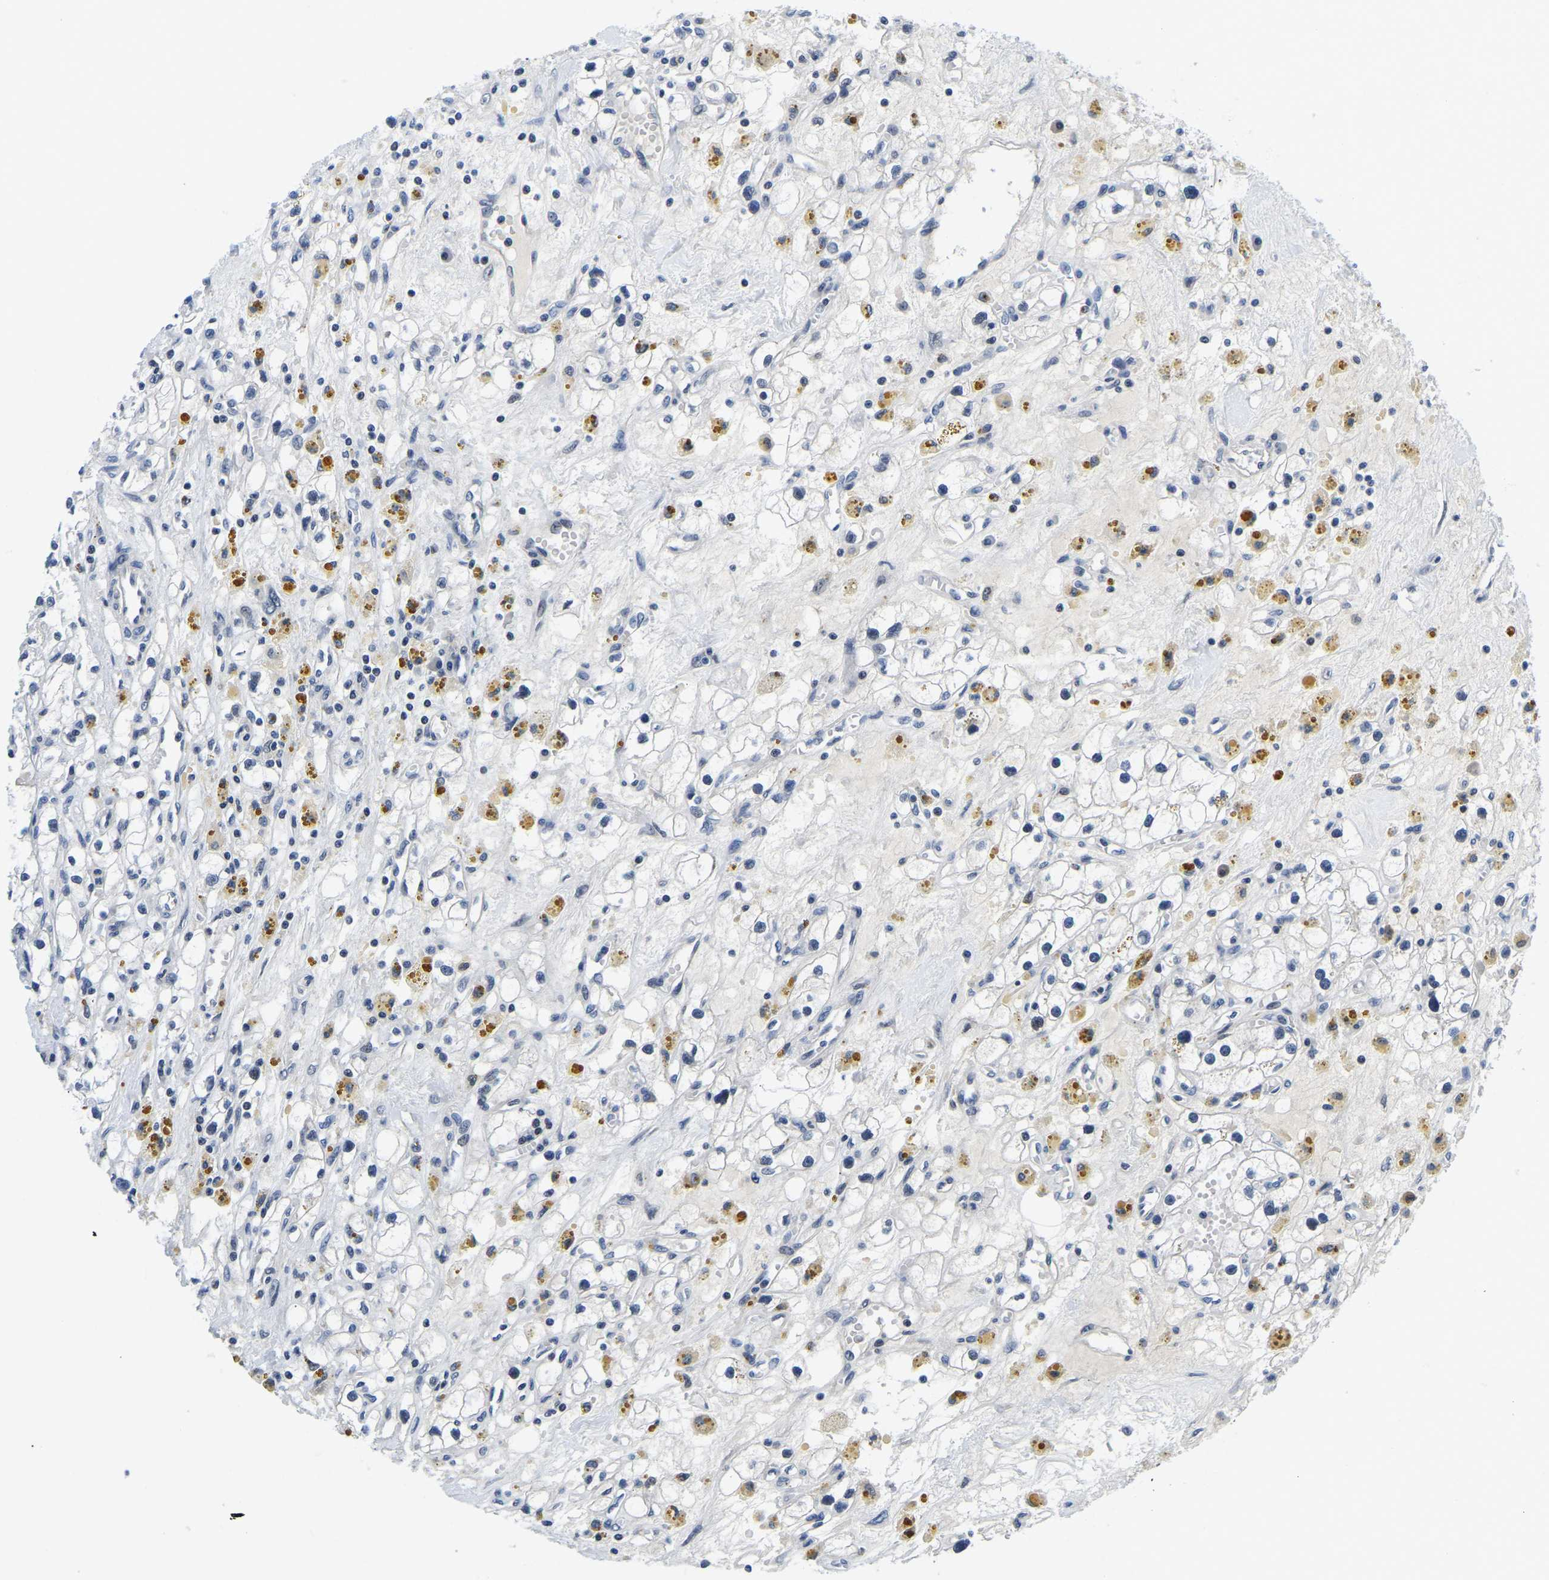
{"staining": {"intensity": "negative", "quantity": "none", "location": "none"}, "tissue": "renal cancer", "cell_type": "Tumor cells", "image_type": "cancer", "snomed": [{"axis": "morphology", "description": "Adenocarcinoma, NOS"}, {"axis": "topography", "description": "Kidney"}], "caption": "IHC image of human renal cancer stained for a protein (brown), which exhibits no expression in tumor cells.", "gene": "POLDIP3", "patient": {"sex": "male", "age": 56}}